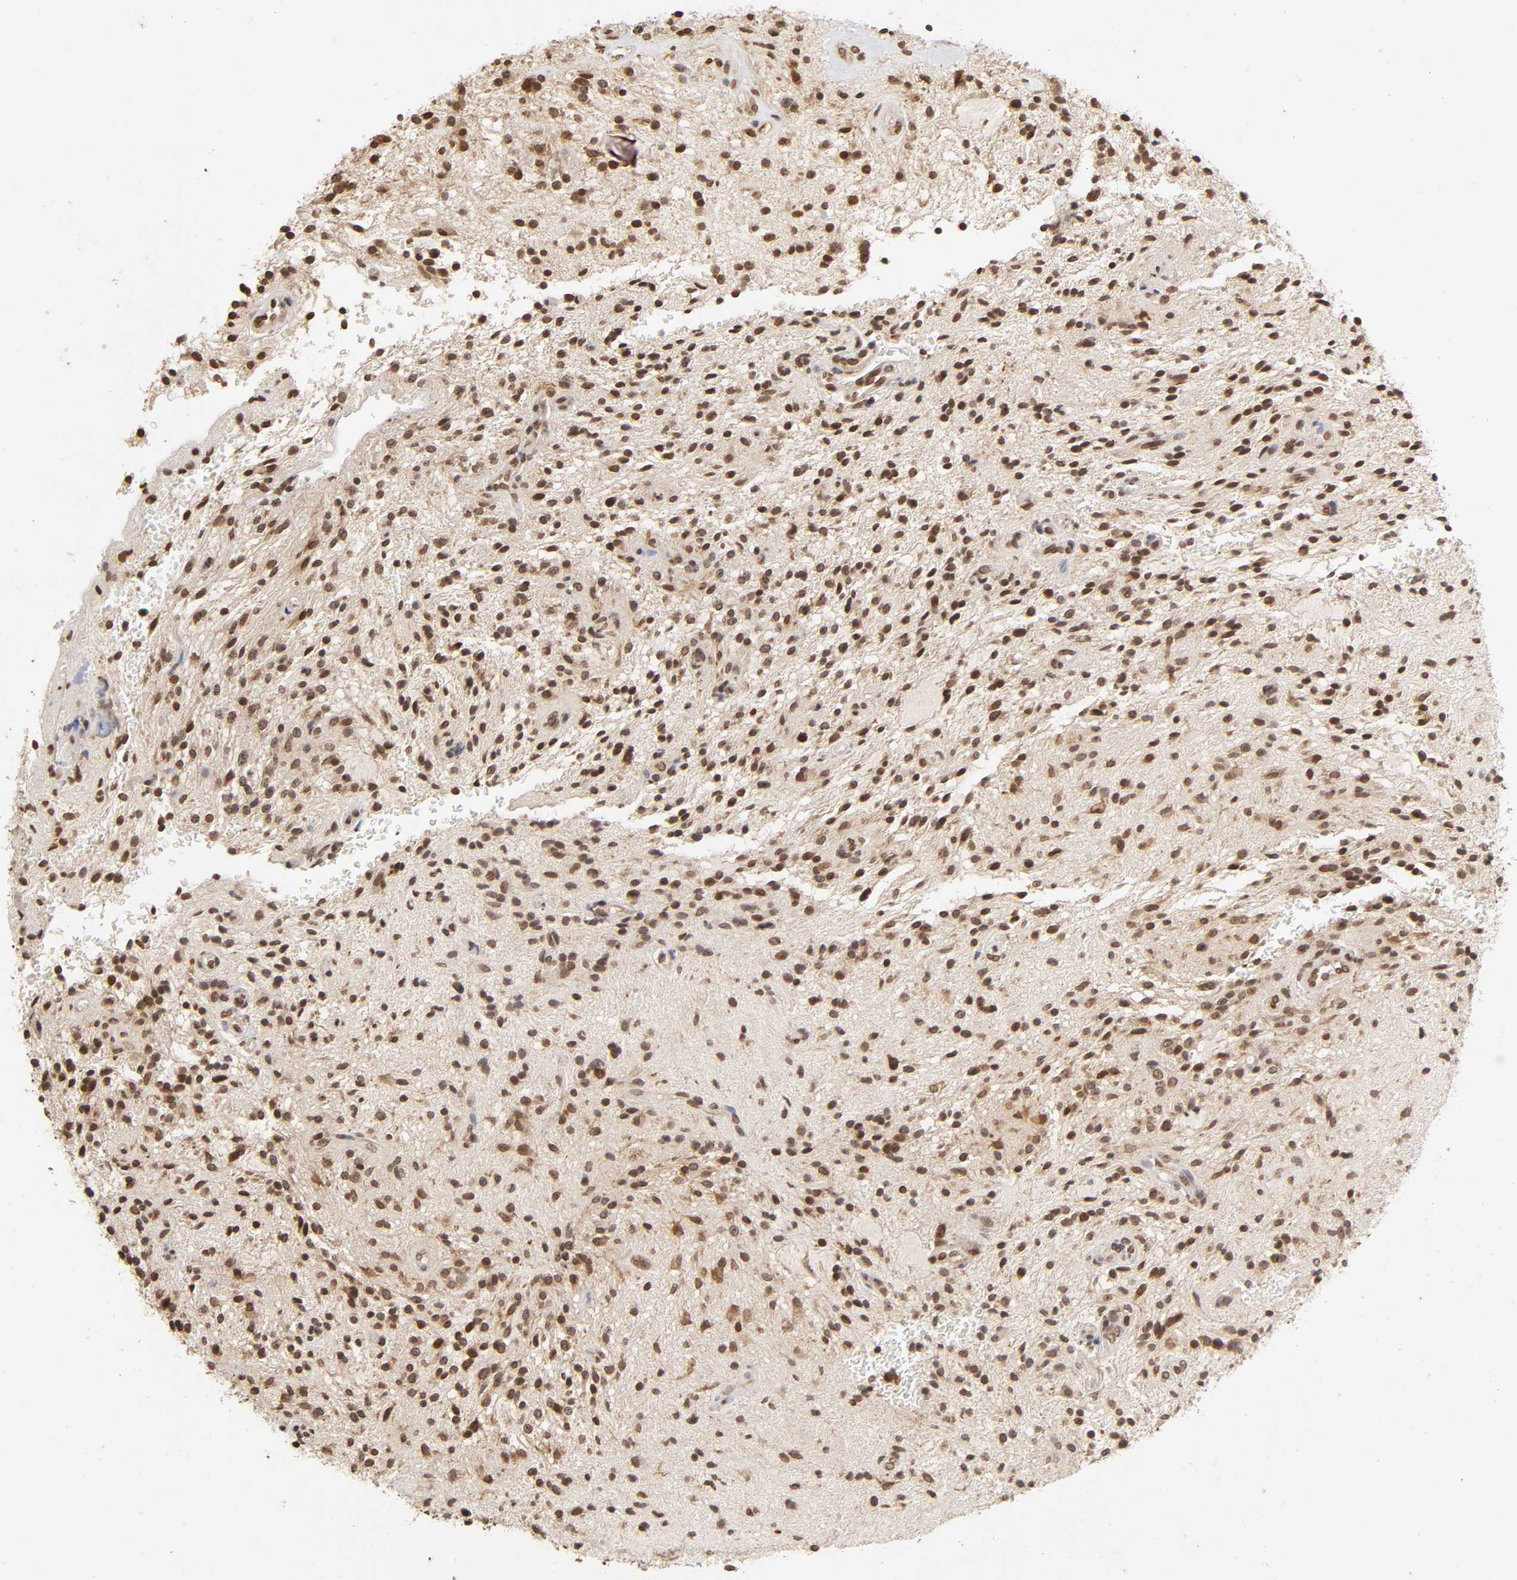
{"staining": {"intensity": "weak", "quantity": ">75%", "location": "nuclear"}, "tissue": "glioma", "cell_type": "Tumor cells", "image_type": "cancer", "snomed": [{"axis": "morphology", "description": "Glioma, malignant, NOS"}, {"axis": "topography", "description": "Cerebellum"}], "caption": "Immunohistochemistry (DAB (3,3'-diaminobenzidine)) staining of glioma demonstrates weak nuclear protein expression in approximately >75% of tumor cells.", "gene": "MLLT6", "patient": {"sex": "female", "age": 10}}